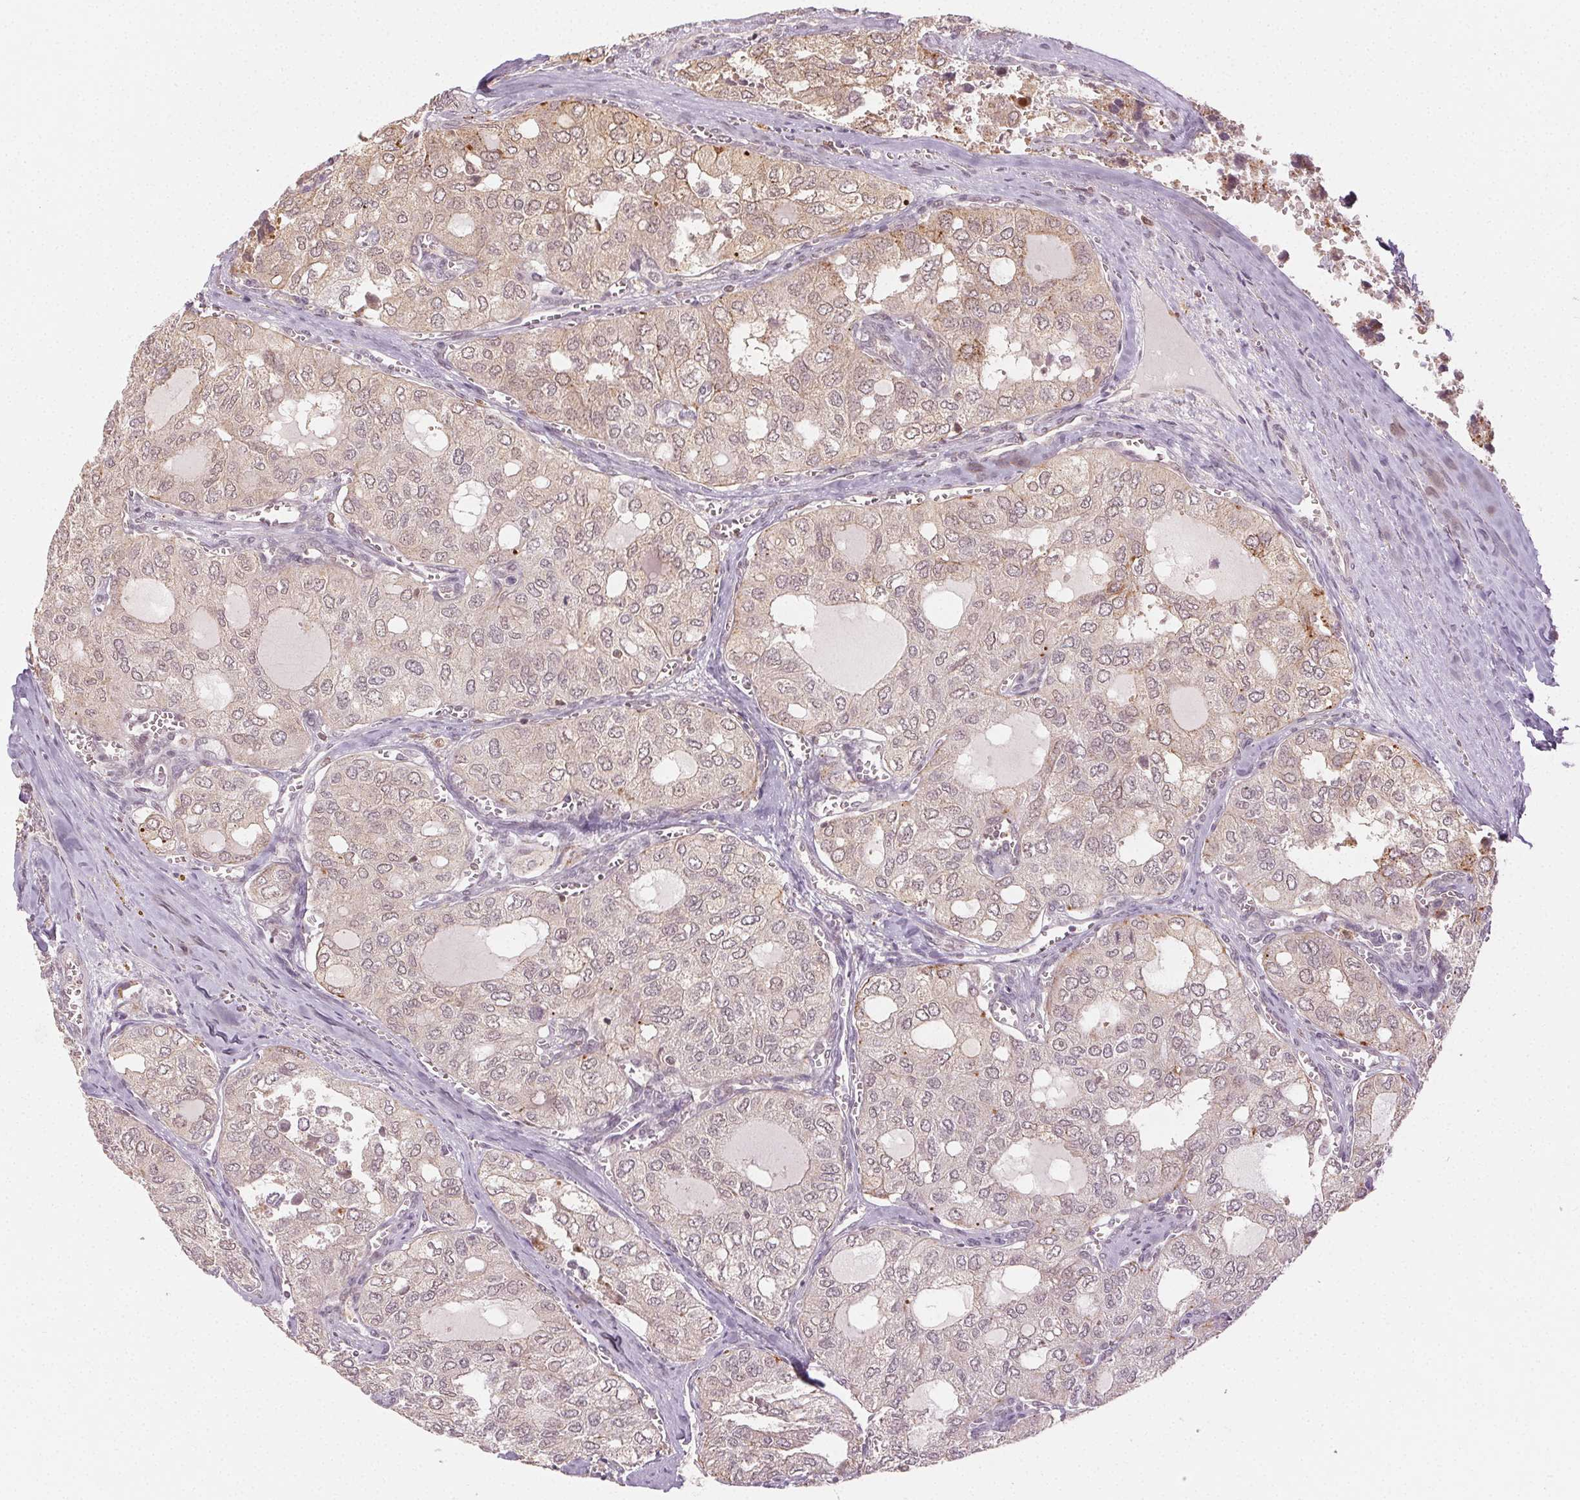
{"staining": {"intensity": "weak", "quantity": "<25%", "location": "nuclear"}, "tissue": "thyroid cancer", "cell_type": "Tumor cells", "image_type": "cancer", "snomed": [{"axis": "morphology", "description": "Follicular adenoma carcinoma, NOS"}, {"axis": "topography", "description": "Thyroid gland"}], "caption": "Immunohistochemical staining of thyroid cancer (follicular adenoma carcinoma) shows no significant positivity in tumor cells. (Brightfield microscopy of DAB (3,3'-diaminobenzidine) IHC at high magnification).", "gene": "MAPK14", "patient": {"sex": "male", "age": 75}}